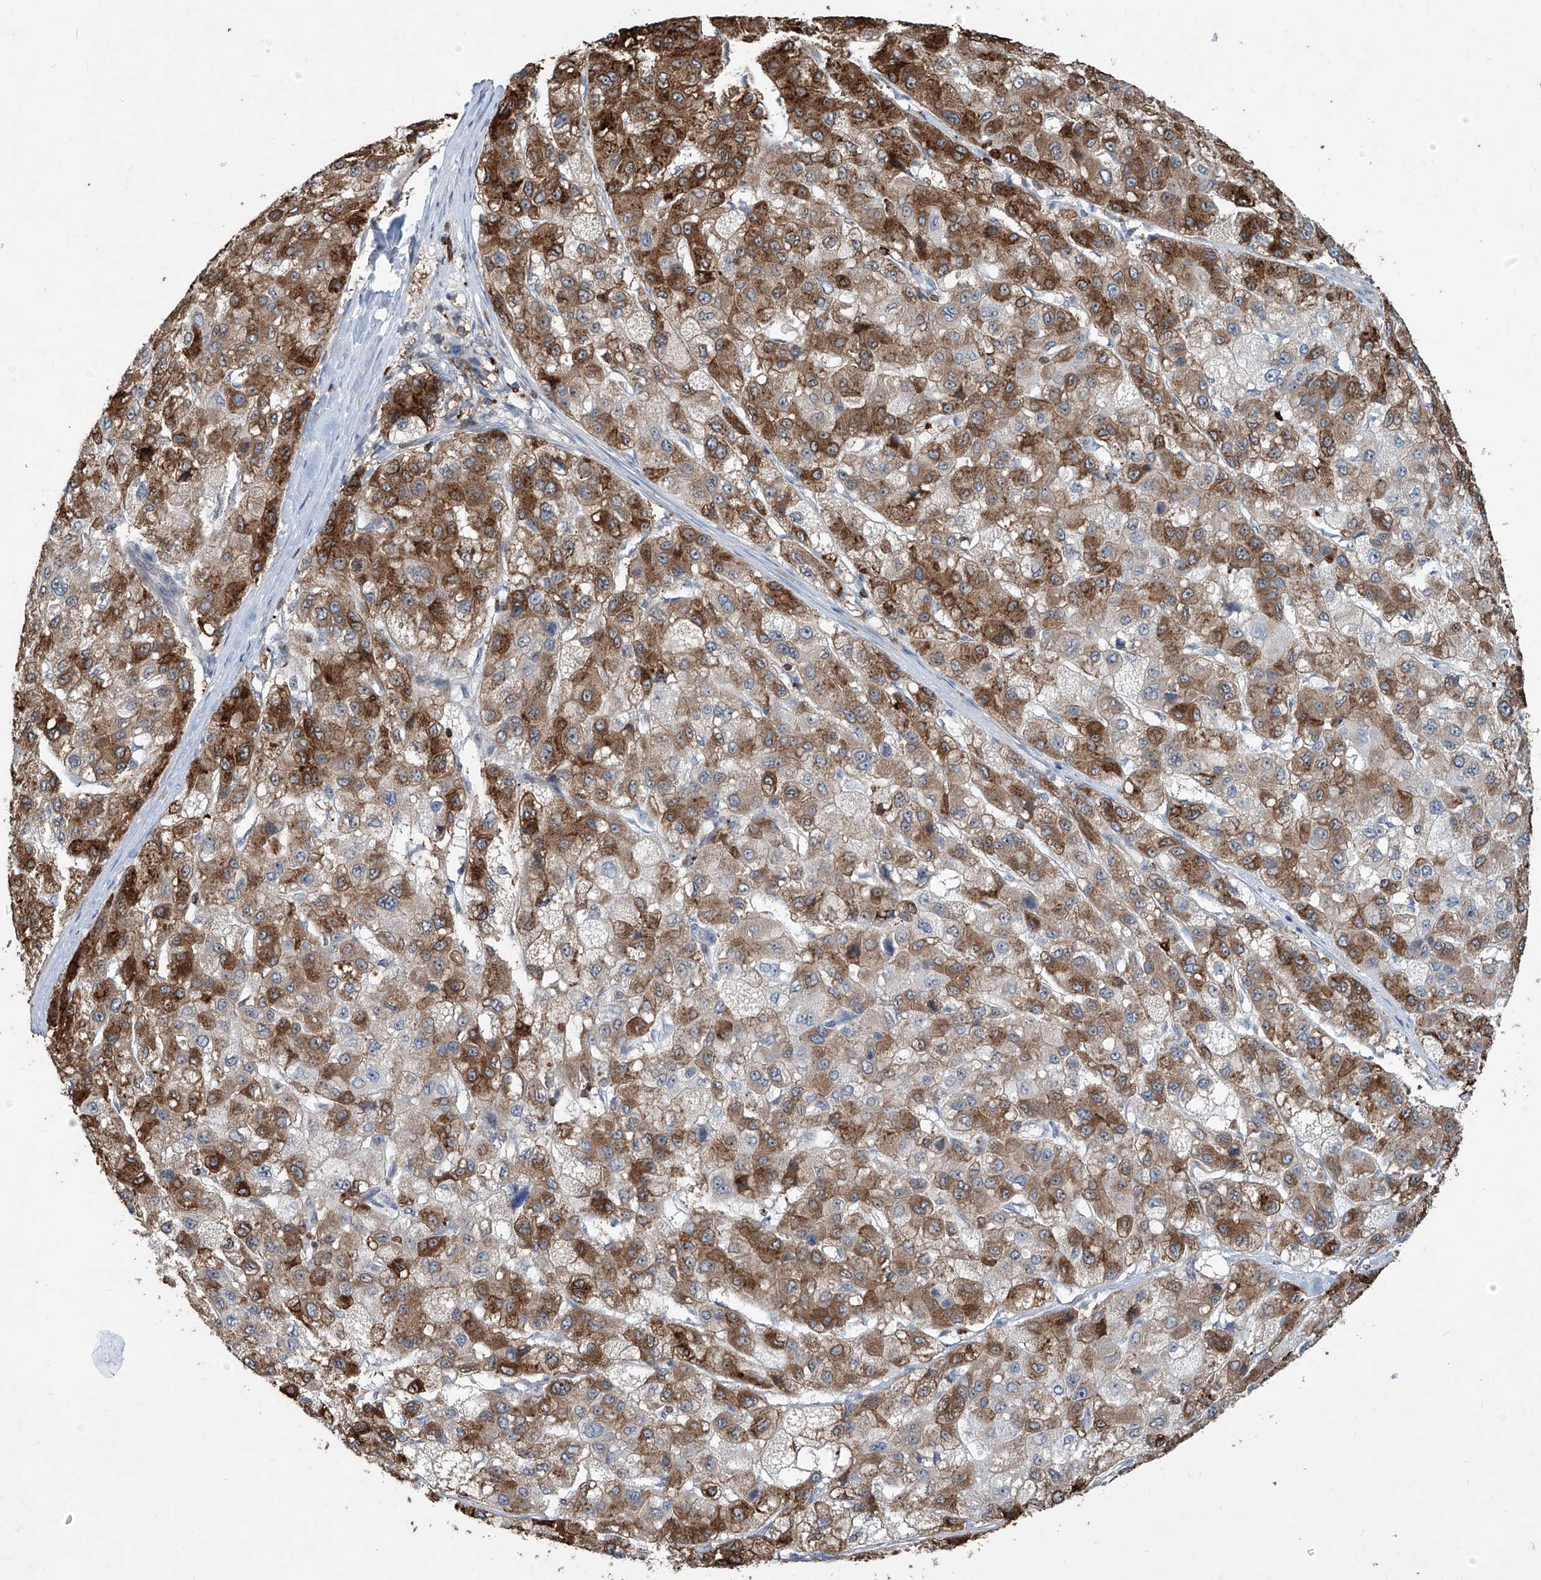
{"staining": {"intensity": "strong", "quantity": "25%-75%", "location": "cytoplasmic/membranous"}, "tissue": "liver cancer", "cell_type": "Tumor cells", "image_type": "cancer", "snomed": [{"axis": "morphology", "description": "Carcinoma, Hepatocellular, NOS"}, {"axis": "topography", "description": "Liver"}], "caption": "Liver cancer (hepatocellular carcinoma) stained for a protein demonstrates strong cytoplasmic/membranous positivity in tumor cells.", "gene": "ZBTB48", "patient": {"sex": "male", "age": 80}}